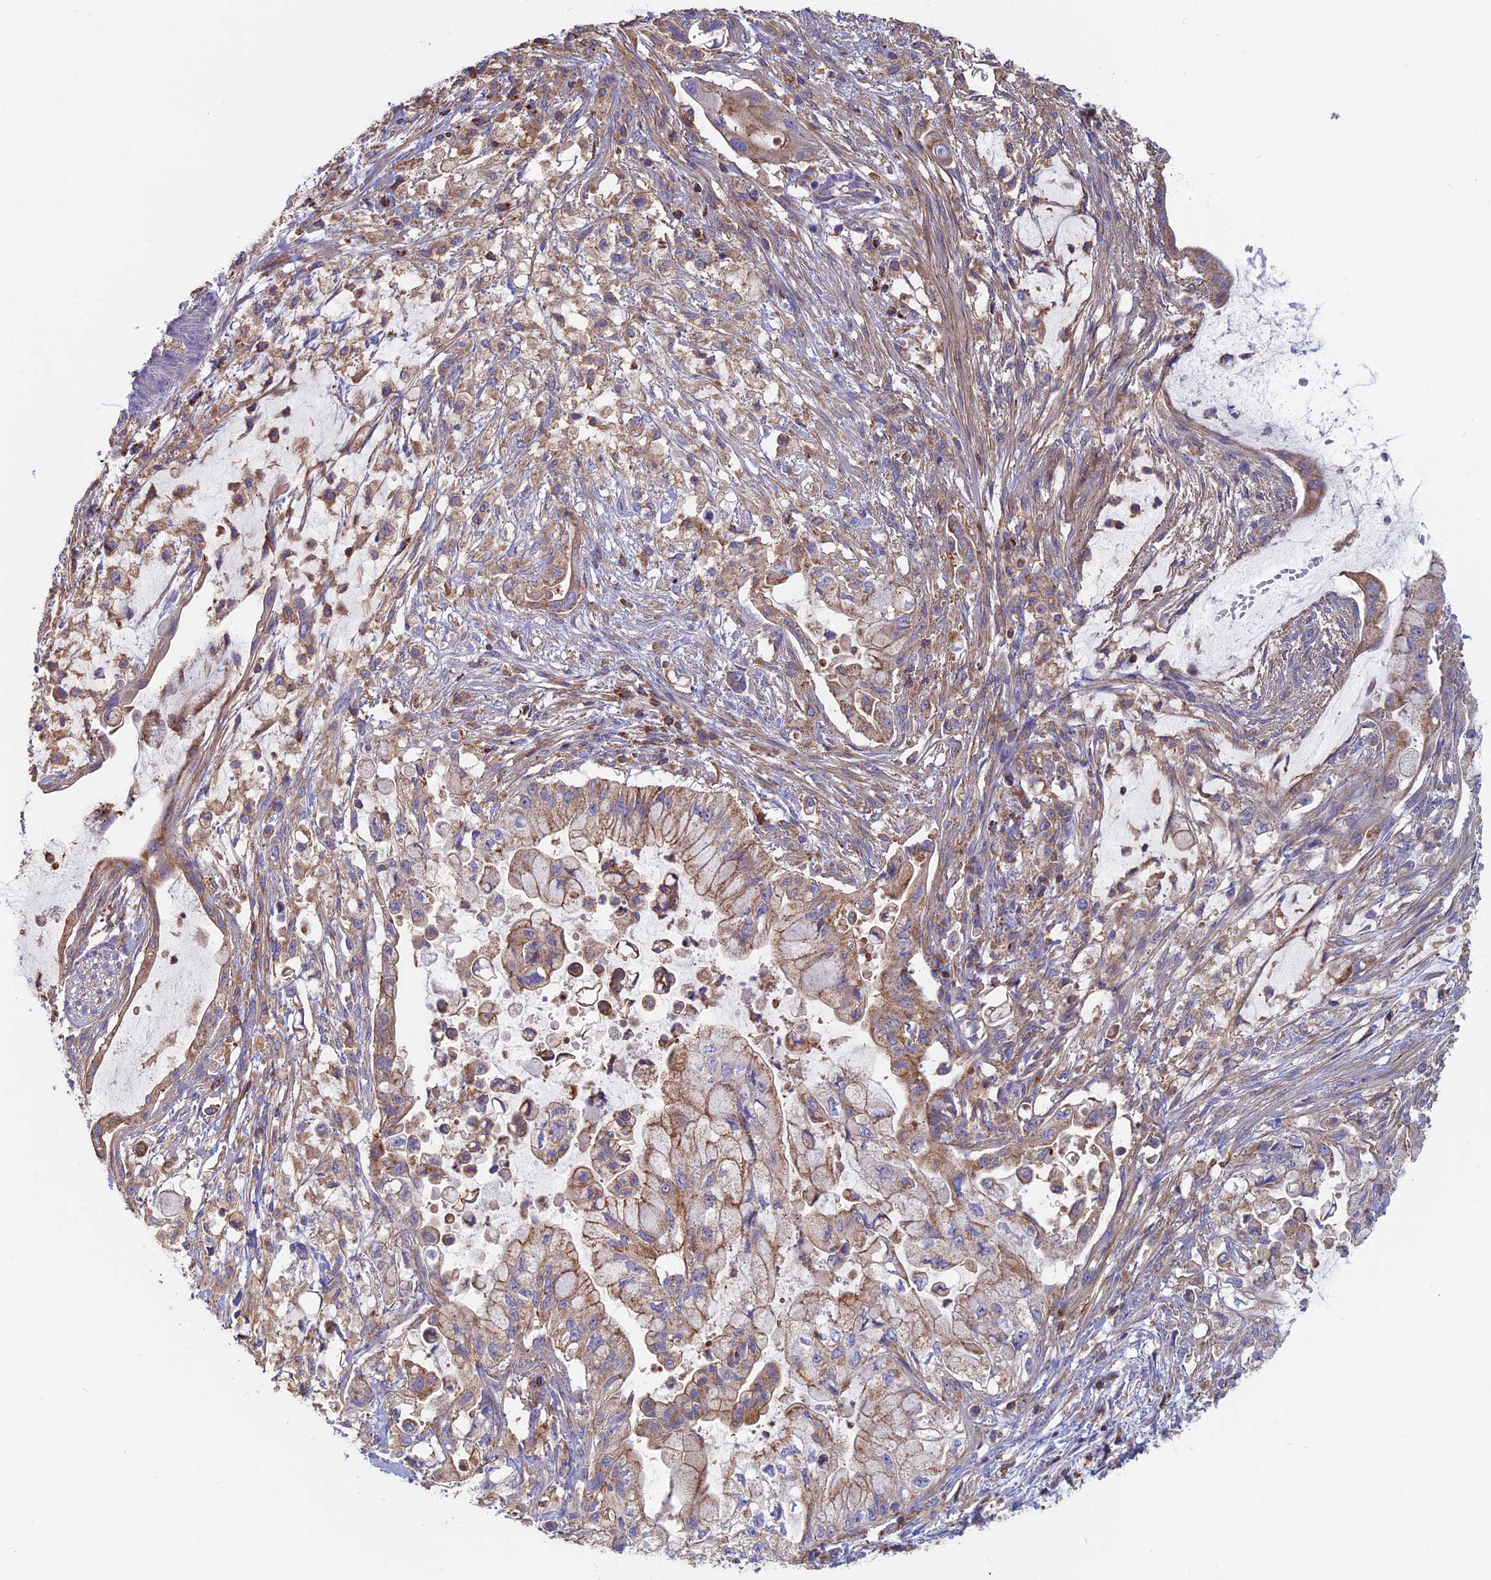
{"staining": {"intensity": "moderate", "quantity": "25%-75%", "location": "cytoplasmic/membranous"}, "tissue": "pancreatic cancer", "cell_type": "Tumor cells", "image_type": "cancer", "snomed": [{"axis": "morphology", "description": "Adenocarcinoma, NOS"}, {"axis": "topography", "description": "Pancreas"}], "caption": "There is medium levels of moderate cytoplasmic/membranous expression in tumor cells of pancreatic cancer, as demonstrated by immunohistochemical staining (brown color).", "gene": "HSD17B8", "patient": {"sex": "male", "age": 48}}